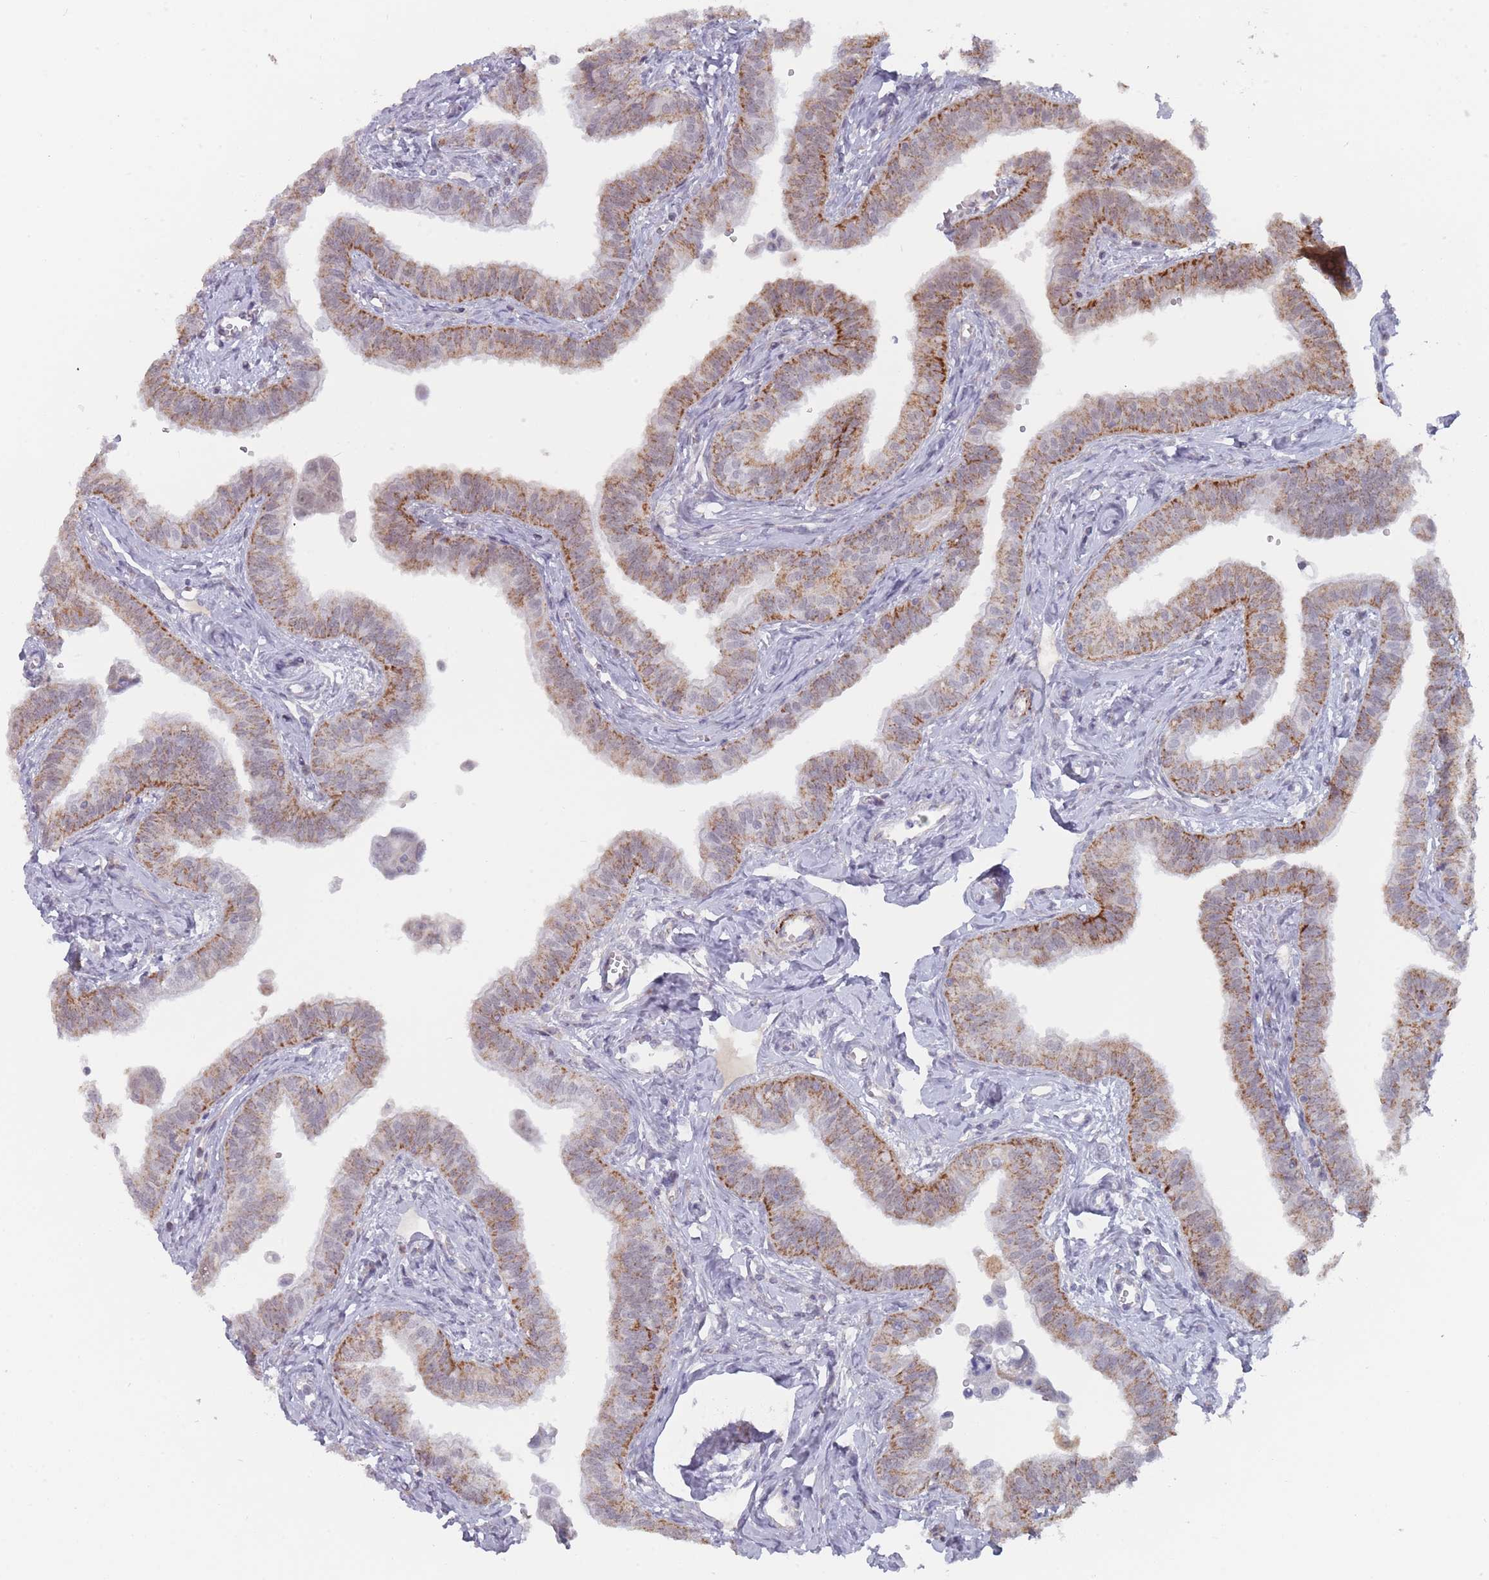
{"staining": {"intensity": "moderate", "quantity": ">75%", "location": "cytoplasmic/membranous"}, "tissue": "fallopian tube", "cell_type": "Glandular cells", "image_type": "normal", "snomed": [{"axis": "morphology", "description": "Normal tissue, NOS"}, {"axis": "morphology", "description": "Carcinoma, NOS"}, {"axis": "topography", "description": "Fallopian tube"}, {"axis": "topography", "description": "Ovary"}], "caption": "A high-resolution histopathology image shows immunohistochemistry staining of unremarkable fallopian tube, which shows moderate cytoplasmic/membranous positivity in approximately >75% of glandular cells.", "gene": "TRARG1", "patient": {"sex": "female", "age": 59}}